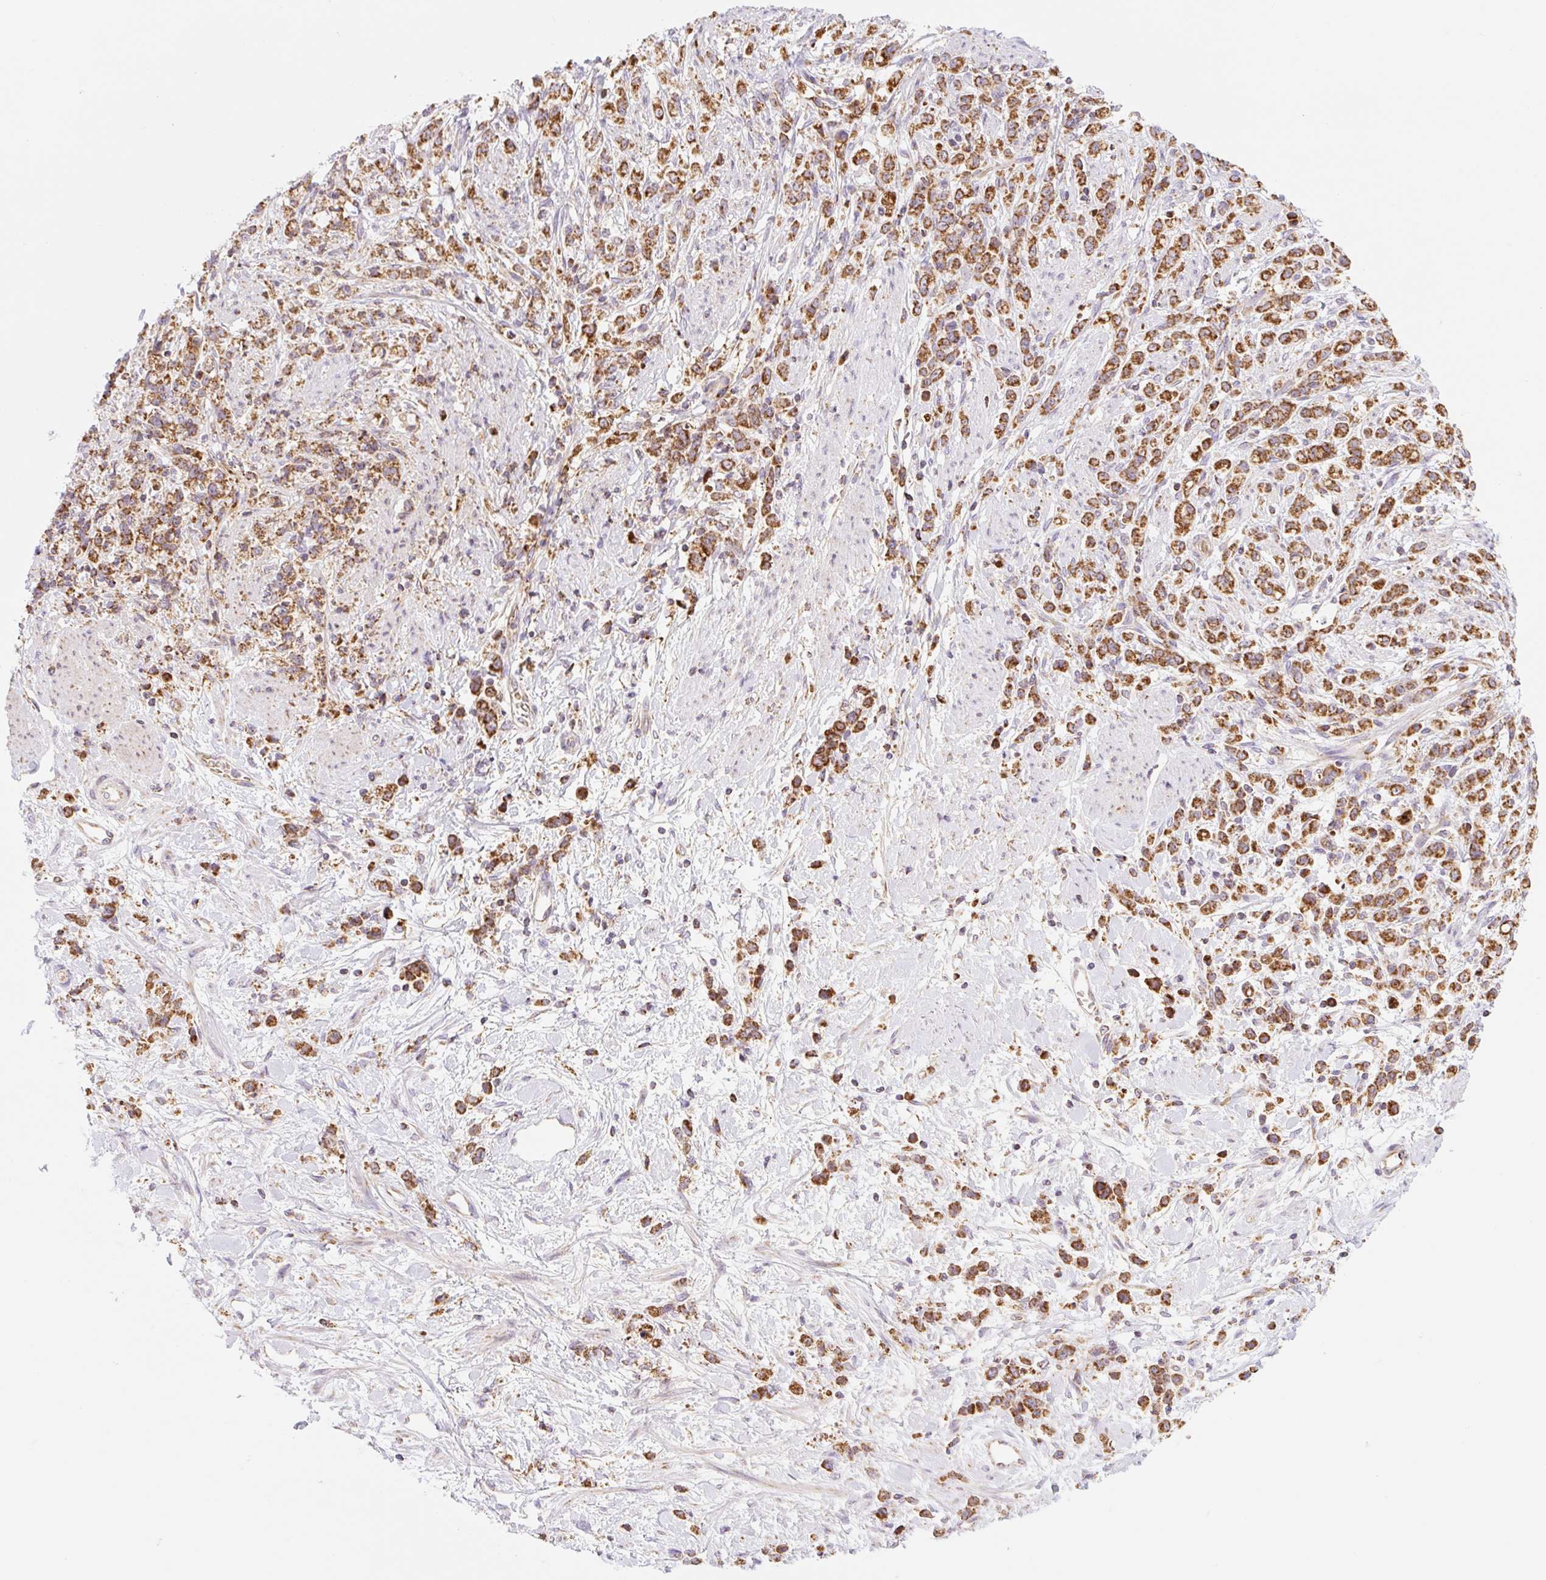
{"staining": {"intensity": "strong", "quantity": ">75%", "location": "cytoplasmic/membranous"}, "tissue": "stomach cancer", "cell_type": "Tumor cells", "image_type": "cancer", "snomed": [{"axis": "morphology", "description": "Adenocarcinoma, NOS"}, {"axis": "topography", "description": "Stomach"}], "caption": "Immunohistochemistry staining of stomach cancer (adenocarcinoma), which exhibits high levels of strong cytoplasmic/membranous staining in about >75% of tumor cells indicating strong cytoplasmic/membranous protein positivity. The staining was performed using DAB (brown) for protein detection and nuclei were counterstained in hematoxylin (blue).", "gene": "GOSR2", "patient": {"sex": "female", "age": 60}}